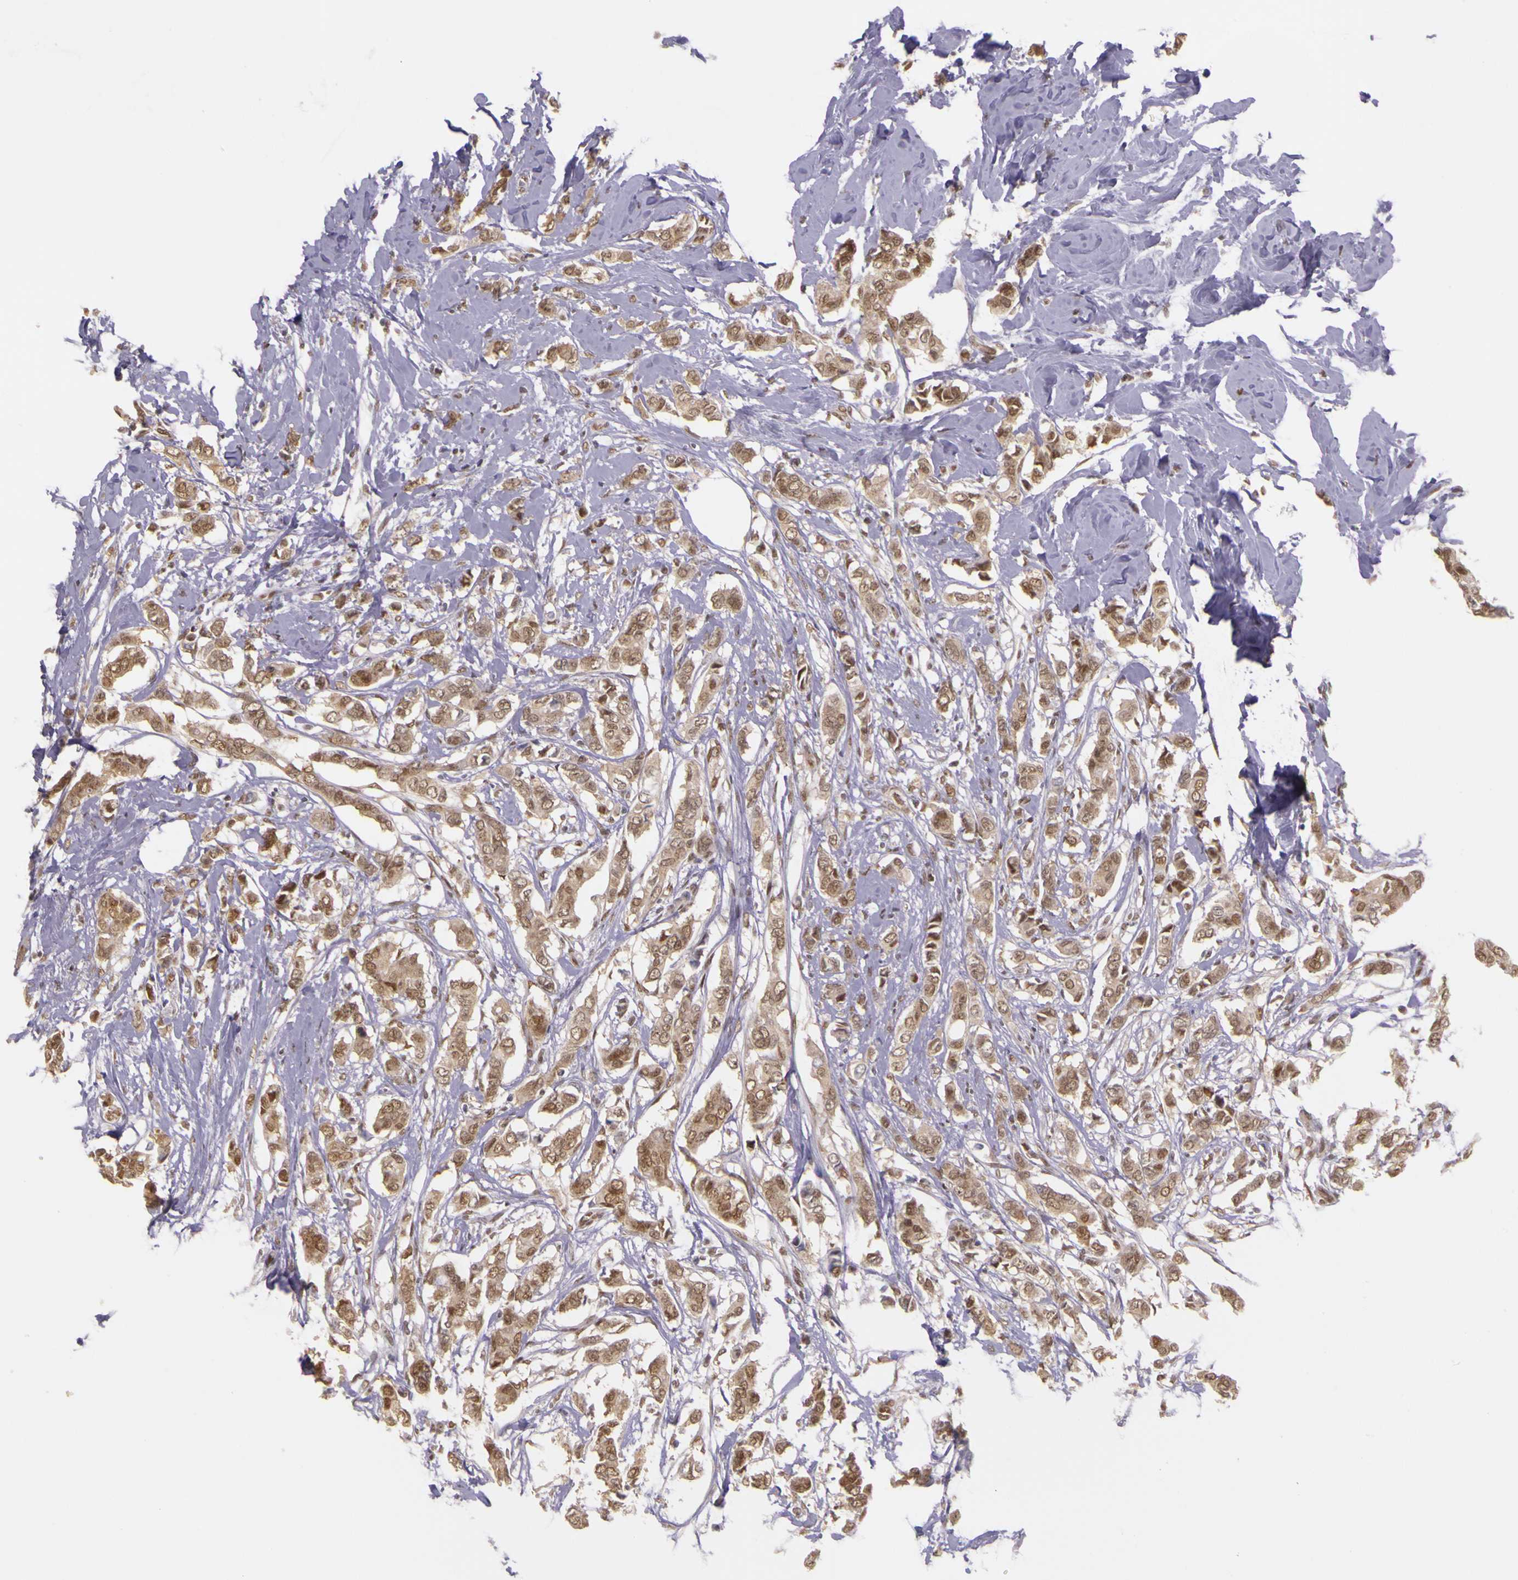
{"staining": {"intensity": "moderate", "quantity": ">75%", "location": "cytoplasmic/membranous,nuclear"}, "tissue": "breast cancer", "cell_type": "Tumor cells", "image_type": "cancer", "snomed": [{"axis": "morphology", "description": "Duct carcinoma"}, {"axis": "topography", "description": "Breast"}], "caption": "Immunohistochemistry staining of intraductal carcinoma (breast), which shows medium levels of moderate cytoplasmic/membranous and nuclear positivity in approximately >75% of tumor cells indicating moderate cytoplasmic/membranous and nuclear protein staining. The staining was performed using DAB (3,3'-diaminobenzidine) (brown) for protein detection and nuclei were counterstained in hematoxylin (blue).", "gene": "WDR13", "patient": {"sex": "female", "age": 84}}